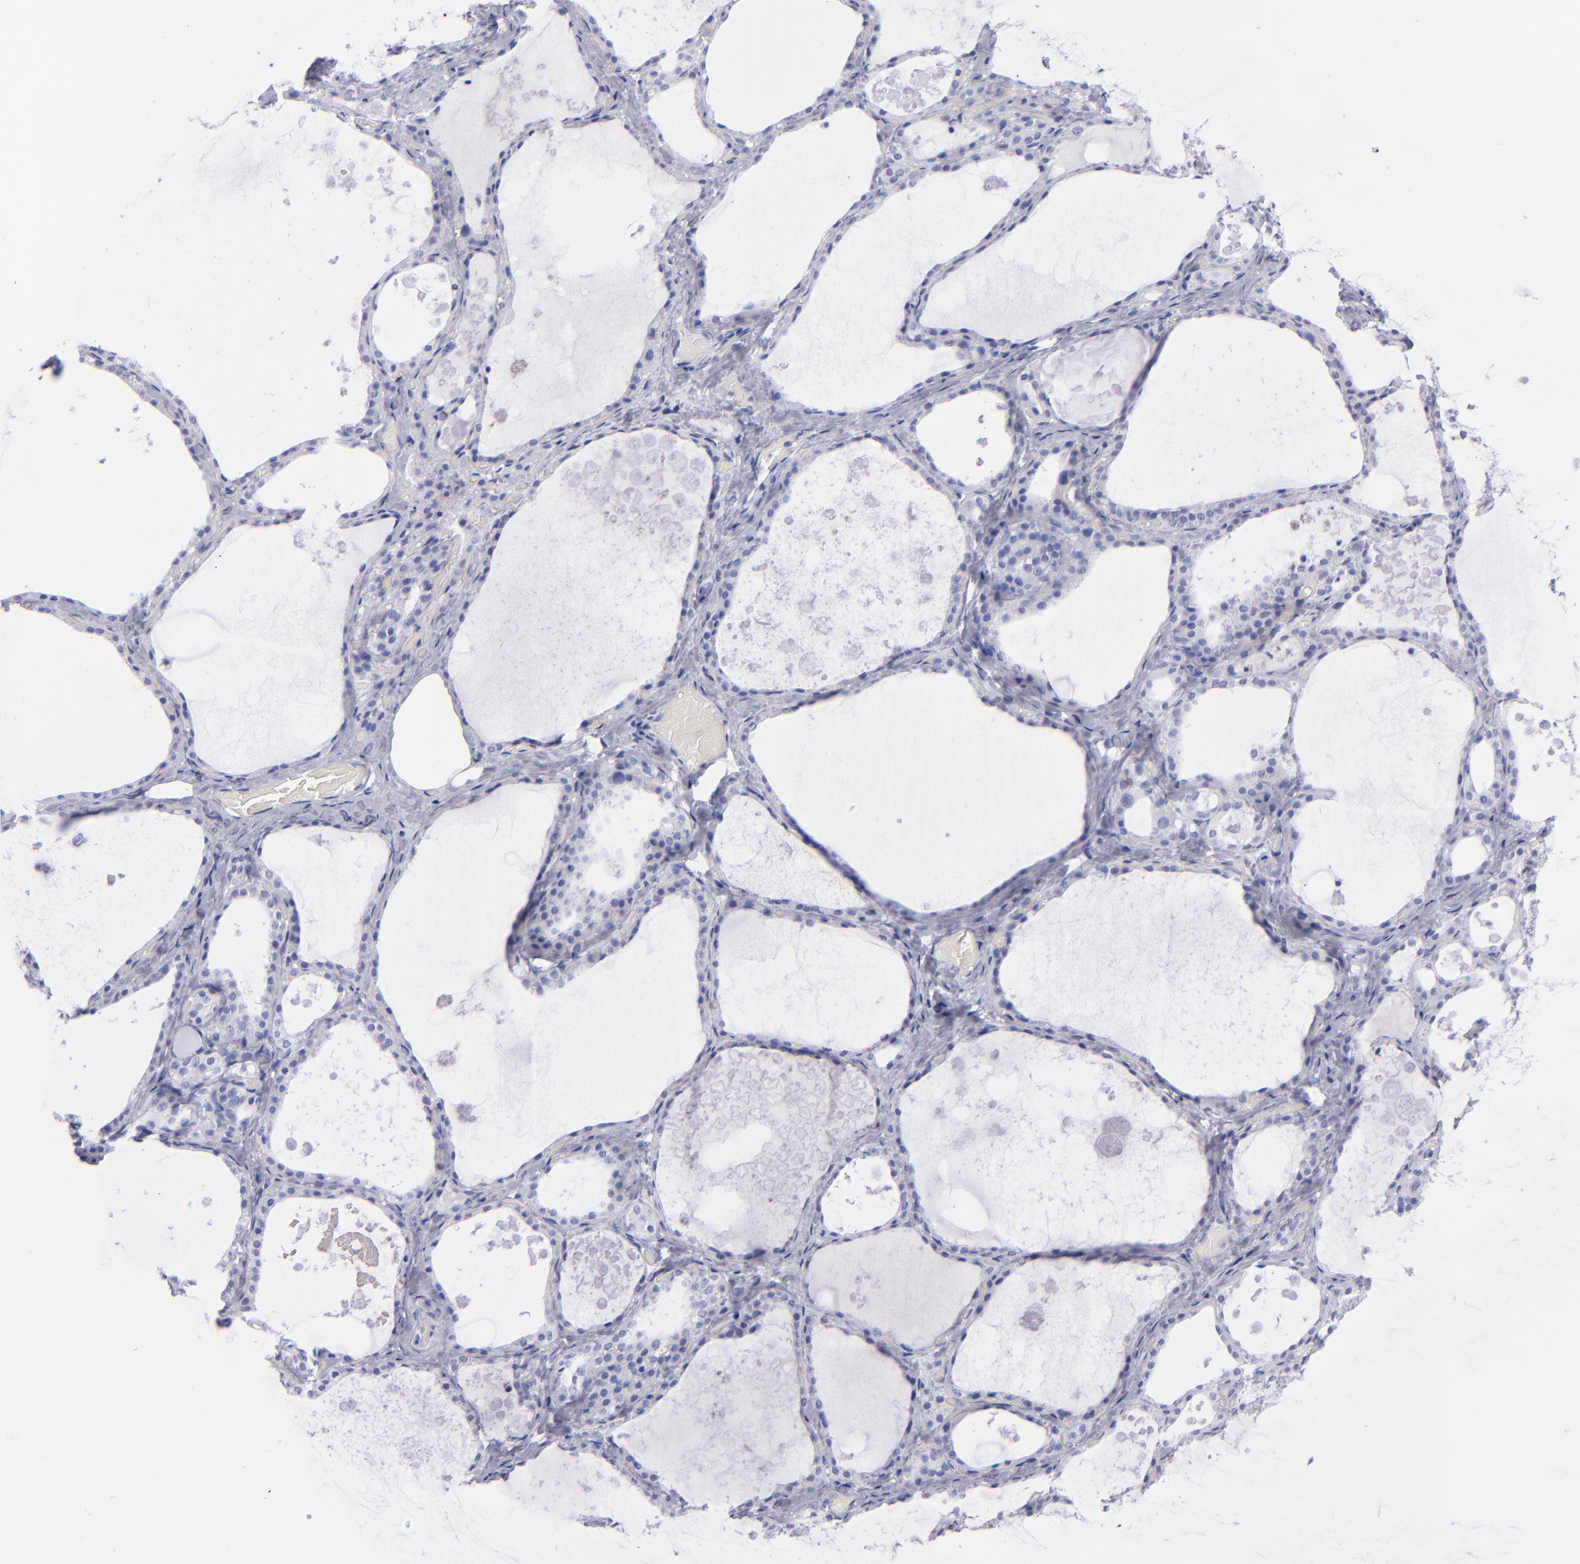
{"staining": {"intensity": "negative", "quantity": "none", "location": "none"}, "tissue": "thyroid gland", "cell_type": "Glandular cells", "image_type": "normal", "snomed": [{"axis": "morphology", "description": "Normal tissue, NOS"}, {"axis": "topography", "description": "Thyroid gland"}], "caption": "Glandular cells are negative for brown protein staining in normal thyroid gland. (Stains: DAB (3,3'-diaminobenzidine) immunohistochemistry with hematoxylin counter stain, Microscopy: brightfield microscopy at high magnification).", "gene": "CD37", "patient": {"sex": "male", "age": 61}}